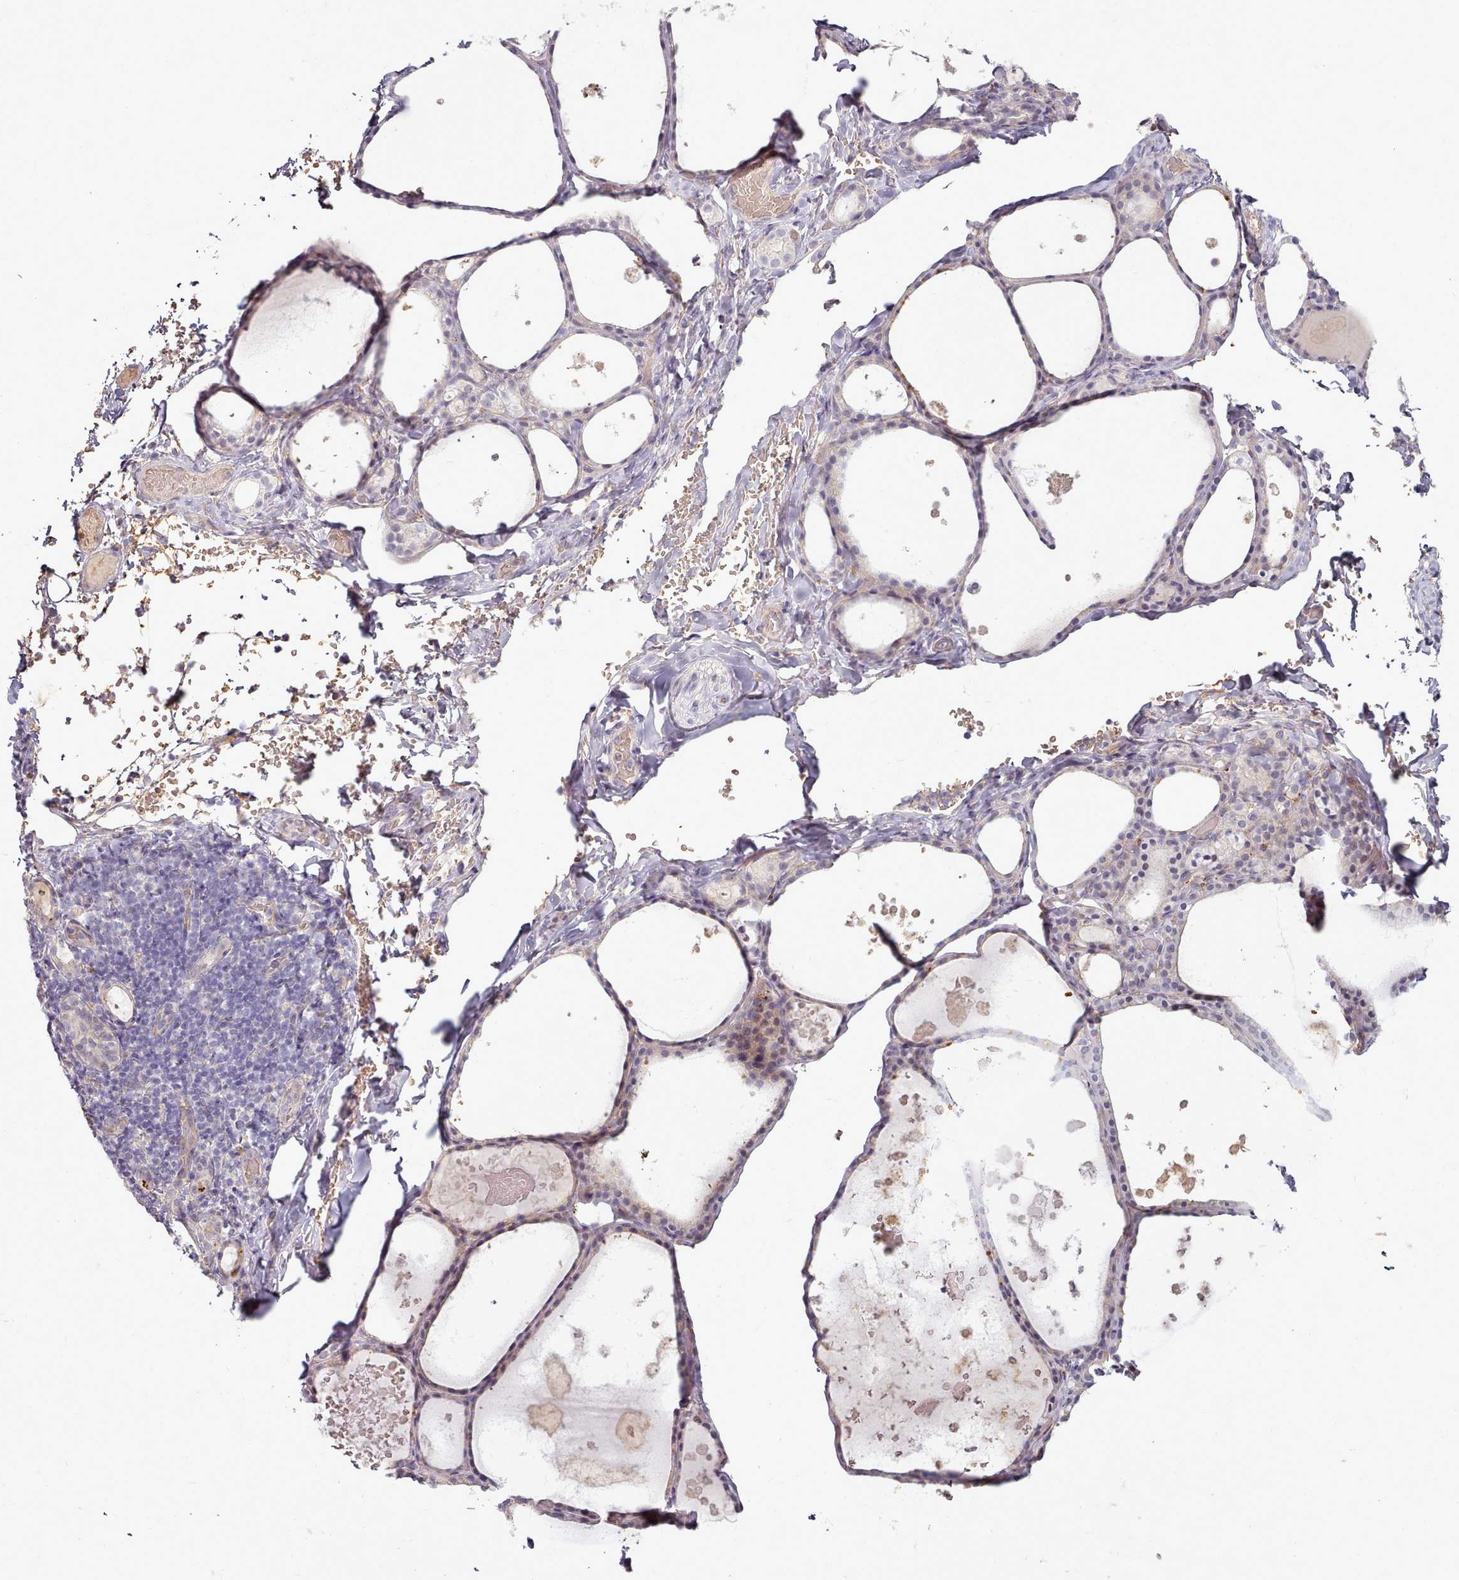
{"staining": {"intensity": "weak", "quantity": "<25%", "location": "cytoplasmic/membranous,nuclear"}, "tissue": "thyroid gland", "cell_type": "Glandular cells", "image_type": "normal", "snomed": [{"axis": "morphology", "description": "Normal tissue, NOS"}, {"axis": "topography", "description": "Thyroid gland"}], "caption": "This is an IHC histopathology image of unremarkable thyroid gland. There is no expression in glandular cells.", "gene": "C1QTNF5", "patient": {"sex": "male", "age": 56}}